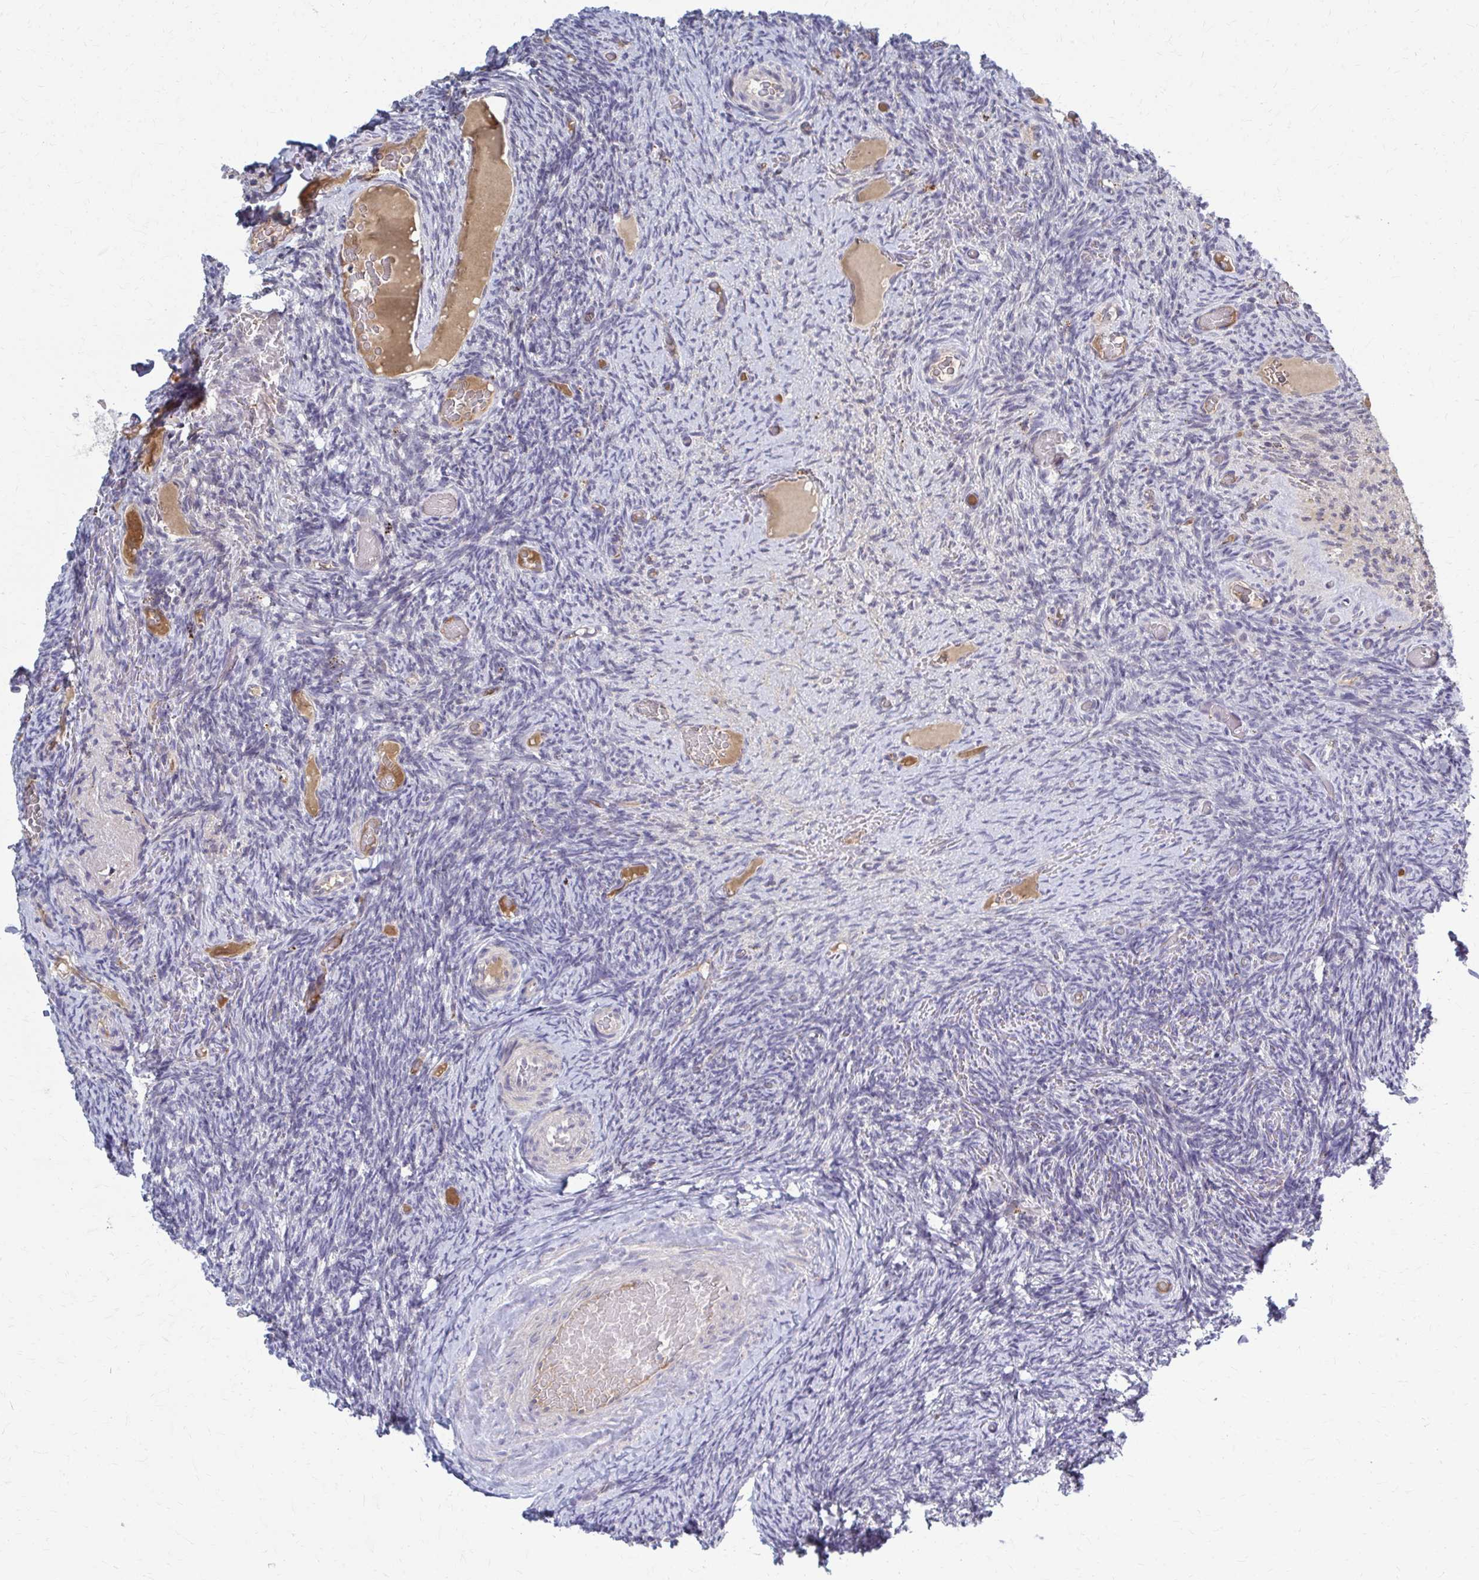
{"staining": {"intensity": "negative", "quantity": "none", "location": "none"}, "tissue": "ovary", "cell_type": "Ovarian stroma cells", "image_type": "normal", "snomed": [{"axis": "morphology", "description": "Normal tissue, NOS"}, {"axis": "topography", "description": "Ovary"}], "caption": "This is an immunohistochemistry (IHC) micrograph of benign ovary. There is no positivity in ovarian stroma cells.", "gene": "MCRIP2", "patient": {"sex": "female", "age": 34}}